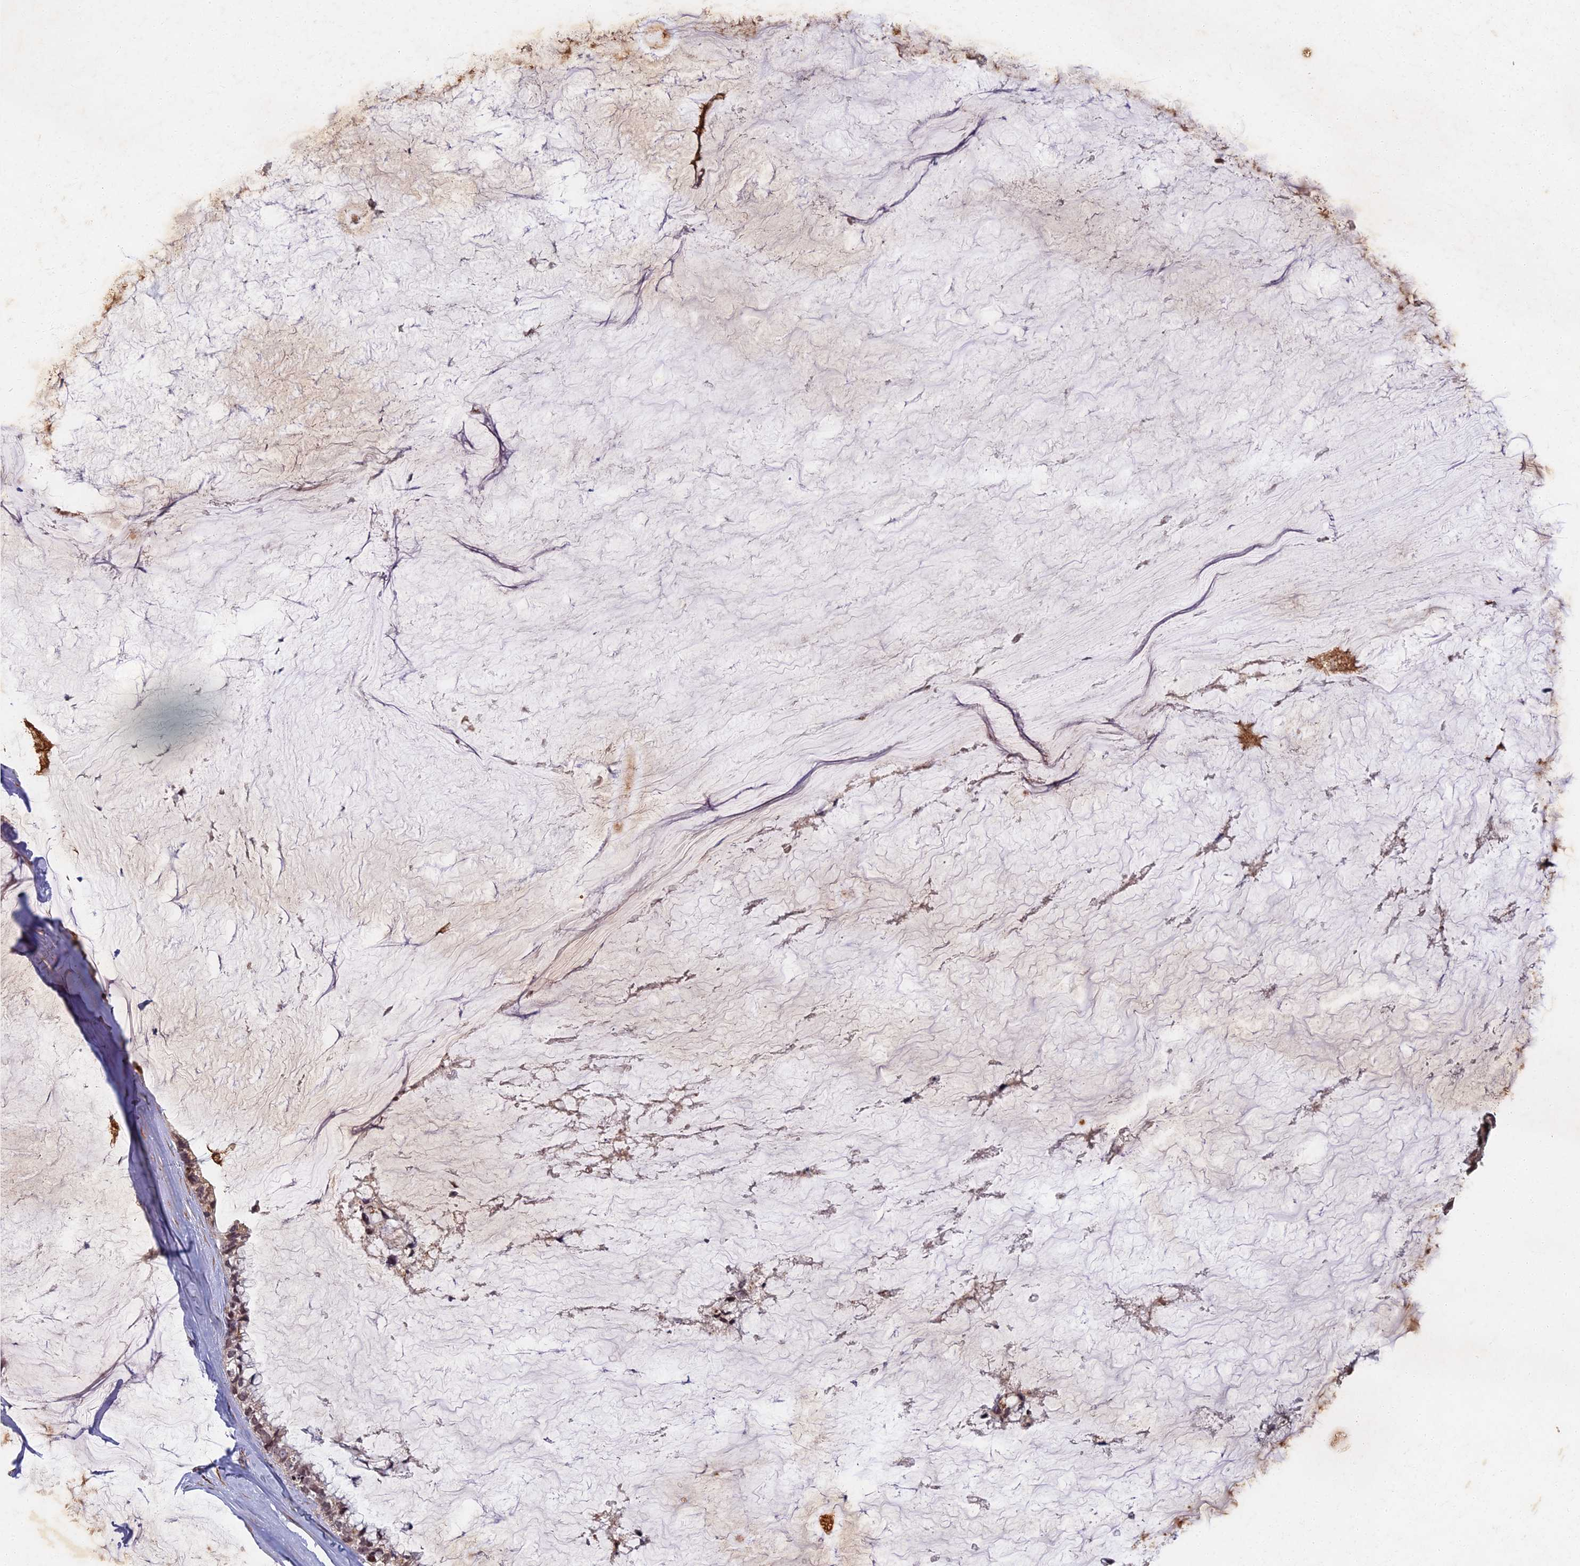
{"staining": {"intensity": "weak", "quantity": "25%-75%", "location": "cytoplasmic/membranous,nuclear"}, "tissue": "ovarian cancer", "cell_type": "Tumor cells", "image_type": "cancer", "snomed": [{"axis": "morphology", "description": "Cystadenocarcinoma, mucinous, NOS"}, {"axis": "topography", "description": "Ovary"}], "caption": "This histopathology image displays IHC staining of human ovarian cancer, with low weak cytoplasmic/membranous and nuclear staining in about 25%-75% of tumor cells.", "gene": "ABCB10", "patient": {"sex": "female", "age": 39}}